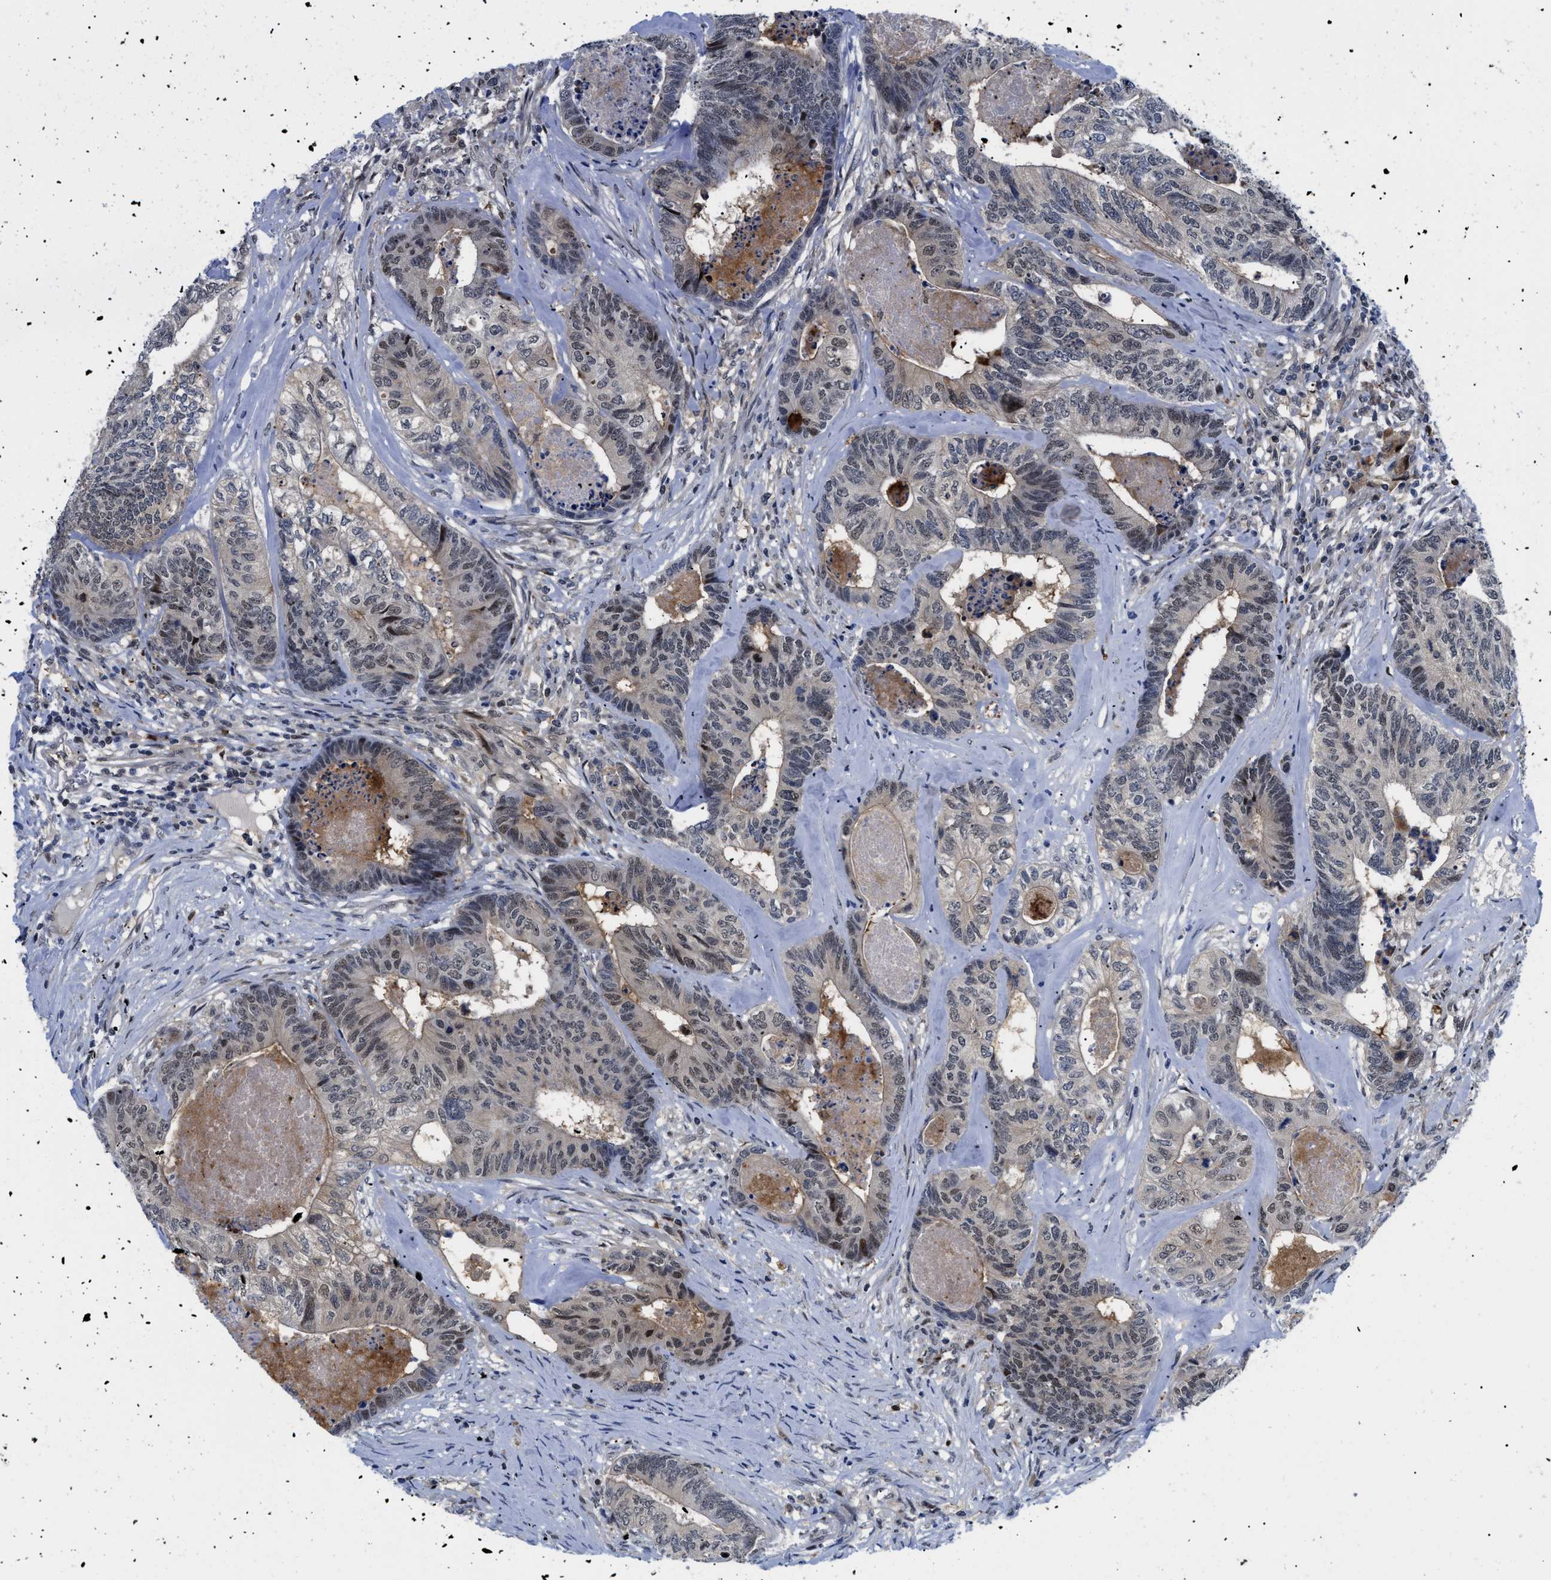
{"staining": {"intensity": "moderate", "quantity": "<25%", "location": "nuclear"}, "tissue": "colorectal cancer", "cell_type": "Tumor cells", "image_type": "cancer", "snomed": [{"axis": "morphology", "description": "Adenocarcinoma, NOS"}, {"axis": "topography", "description": "Colon"}], "caption": "Immunohistochemistry (IHC) photomicrograph of human colorectal cancer (adenocarcinoma) stained for a protein (brown), which shows low levels of moderate nuclear staining in approximately <25% of tumor cells.", "gene": "SLC29A2", "patient": {"sex": "female", "age": 67}}